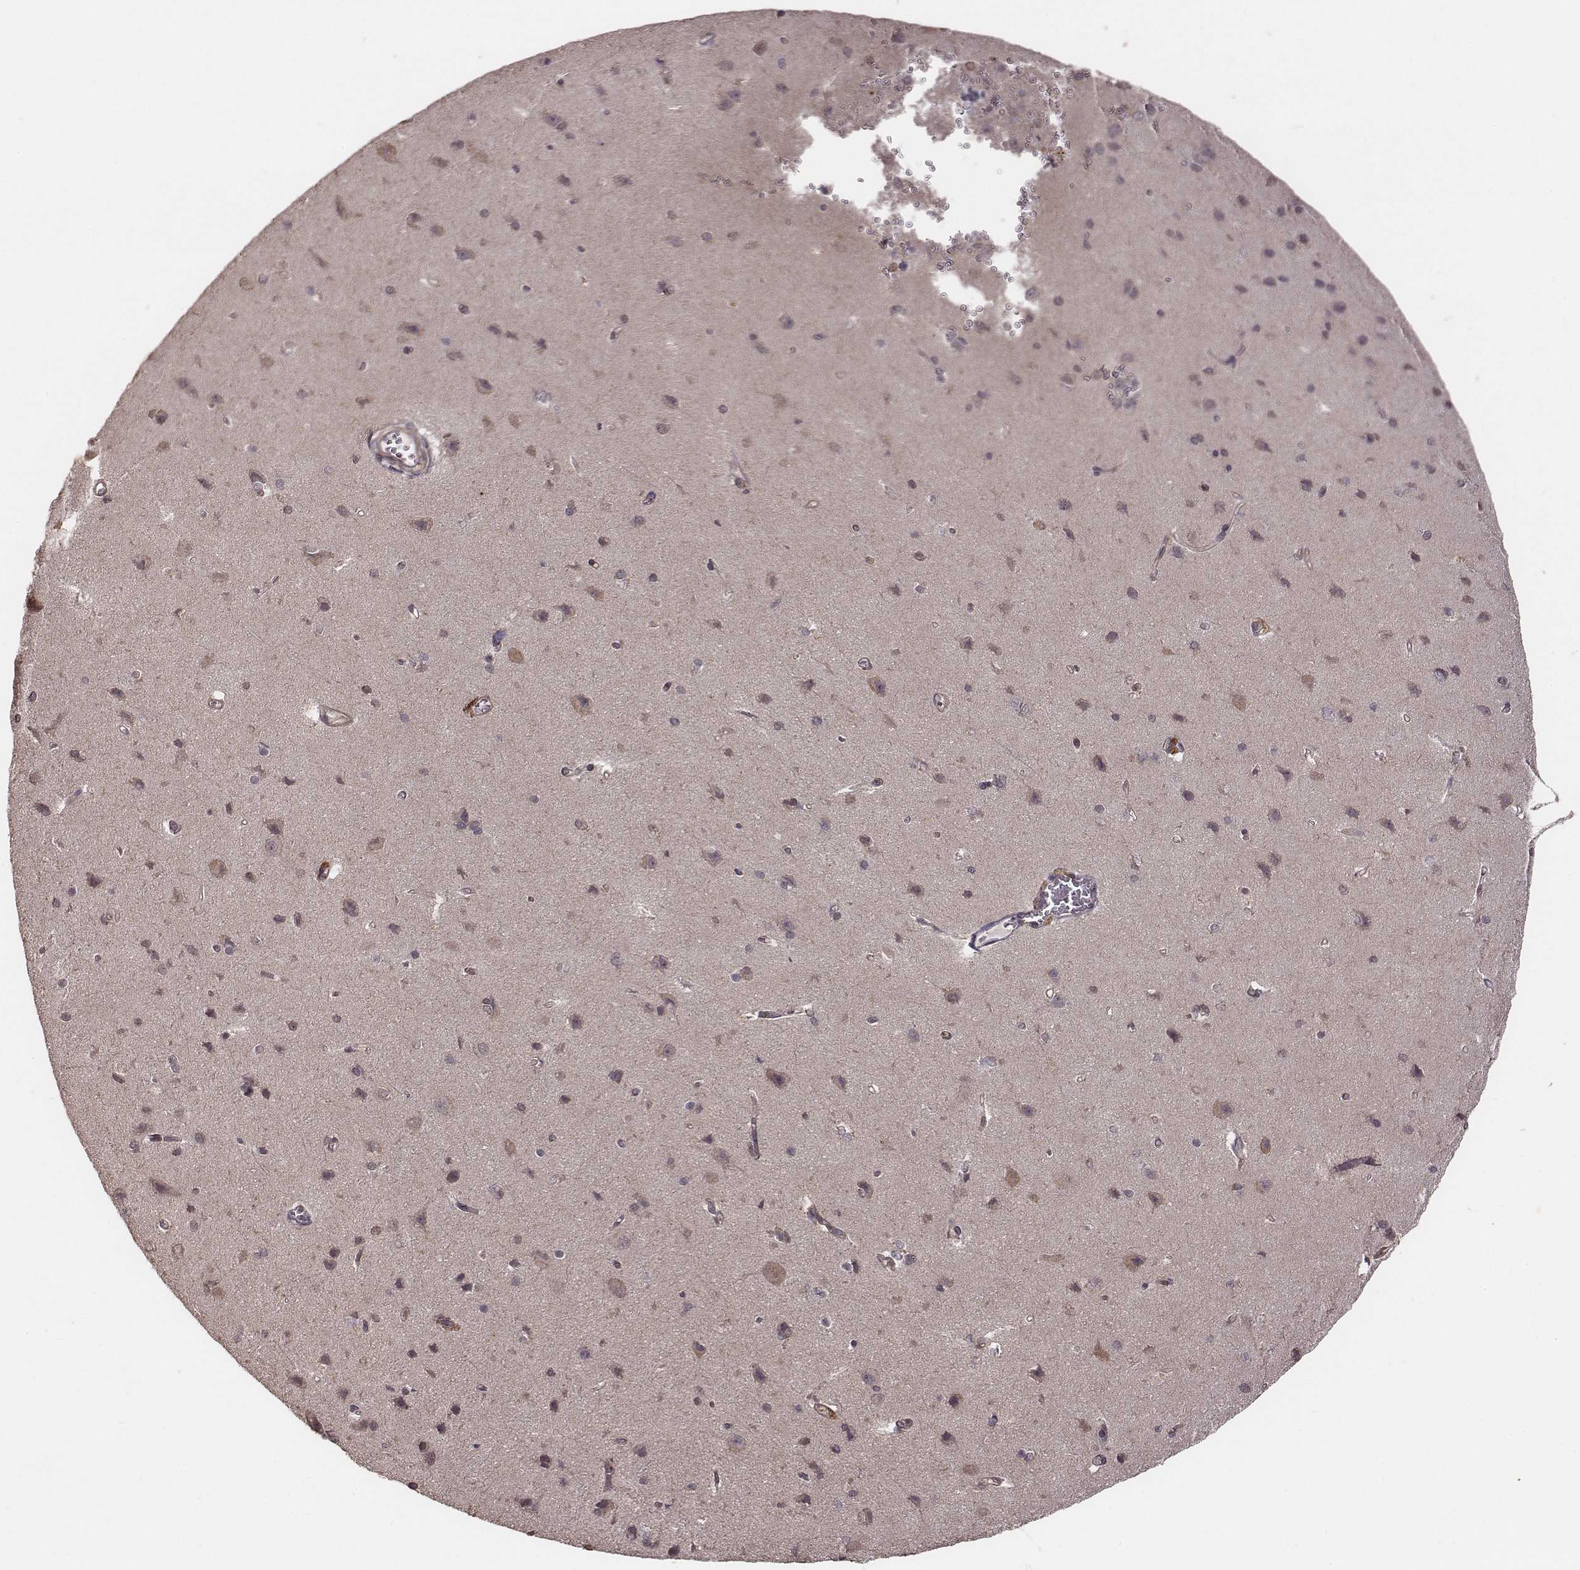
{"staining": {"intensity": "negative", "quantity": "none", "location": "none"}, "tissue": "cerebral cortex", "cell_type": "Endothelial cells", "image_type": "normal", "snomed": [{"axis": "morphology", "description": "Normal tissue, NOS"}, {"axis": "topography", "description": "Cerebral cortex"}], "caption": "The IHC photomicrograph has no significant staining in endothelial cells of cerebral cortex. The staining is performed using DAB (3,3'-diaminobenzidine) brown chromogen with nuclei counter-stained in using hematoxylin.", "gene": "VPS26A", "patient": {"sex": "male", "age": 37}}